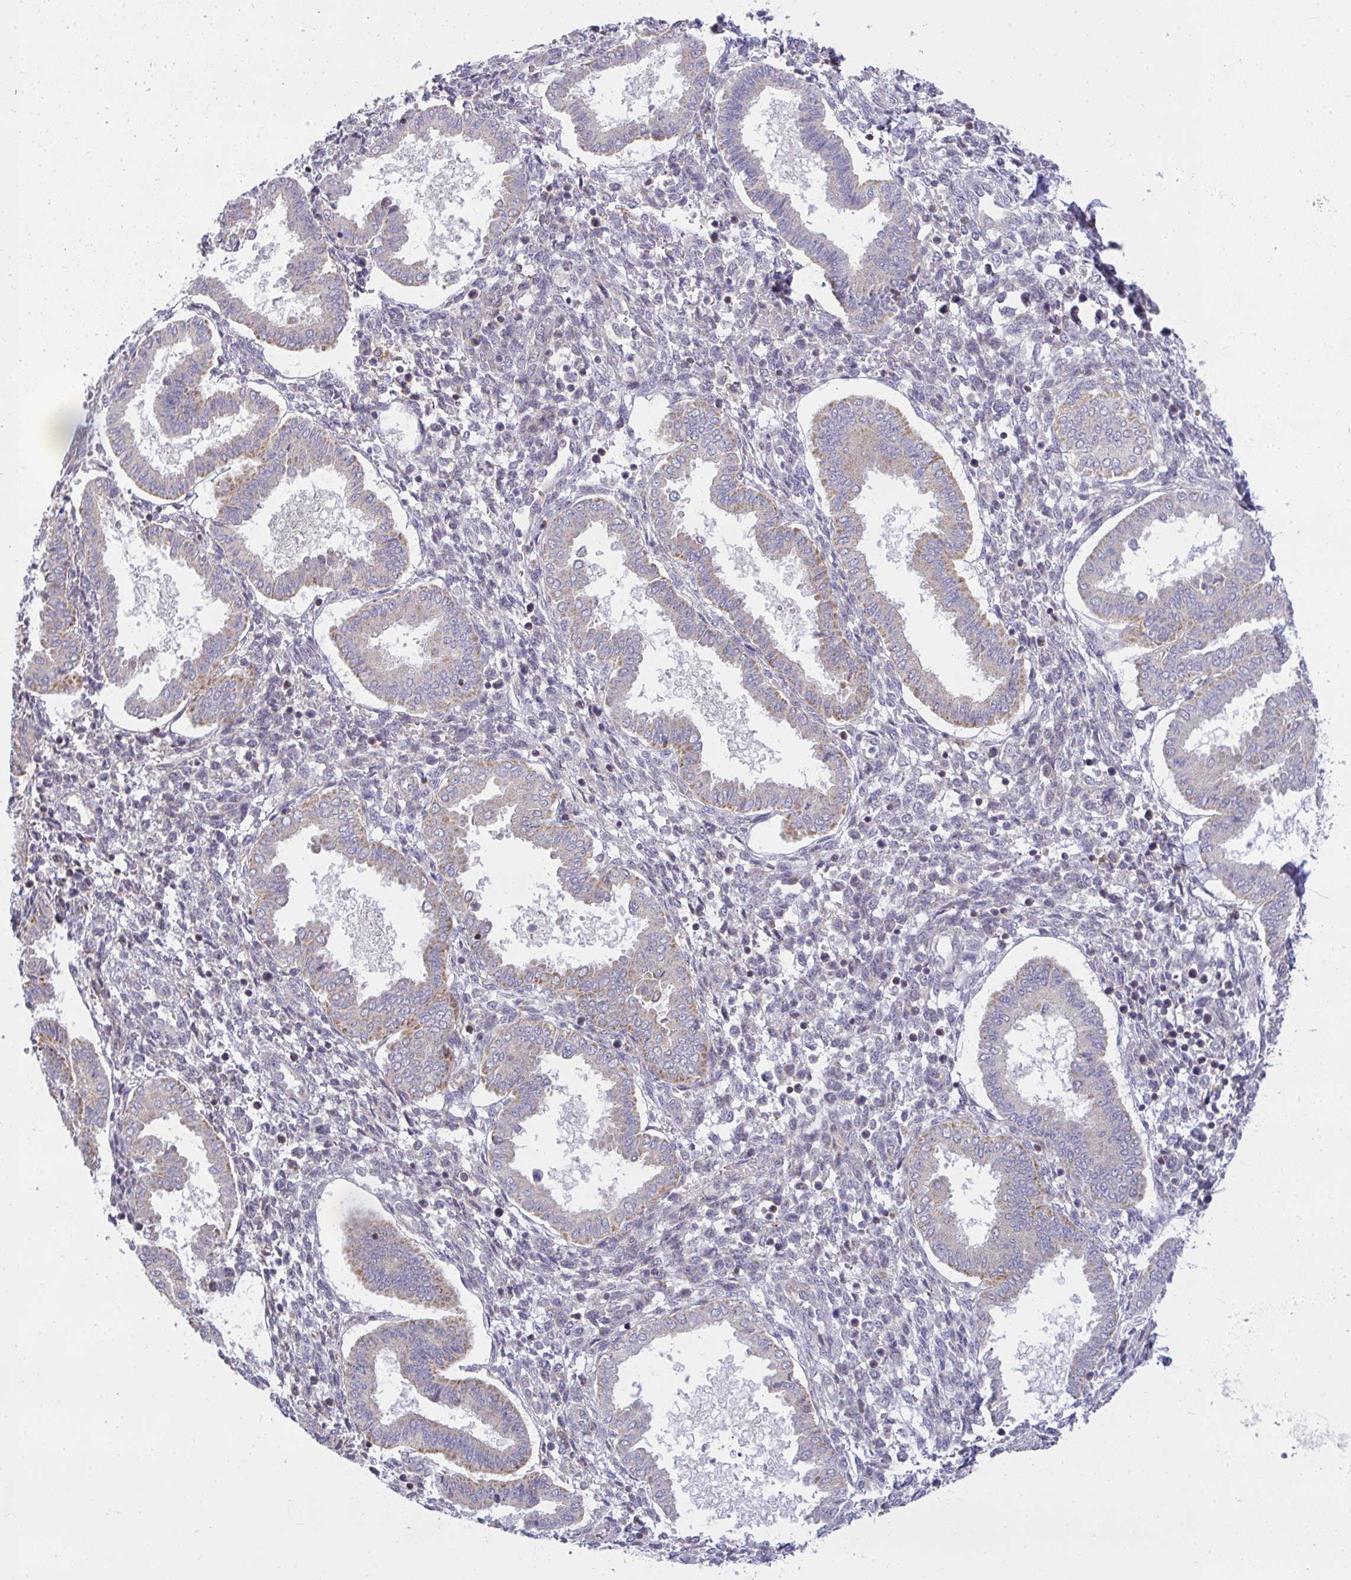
{"staining": {"intensity": "negative", "quantity": "none", "location": "none"}, "tissue": "endometrium", "cell_type": "Cells in endometrial stroma", "image_type": "normal", "snomed": [{"axis": "morphology", "description": "Normal tissue, NOS"}, {"axis": "topography", "description": "Endometrium"}], "caption": "DAB immunohistochemical staining of benign human endometrium displays no significant expression in cells in endometrial stroma. The staining was performed using DAB (3,3'-diaminobenzidine) to visualize the protein expression in brown, while the nuclei were stained in blue with hematoxylin (Magnification: 20x).", "gene": "SRRM4", "patient": {"sex": "female", "age": 24}}